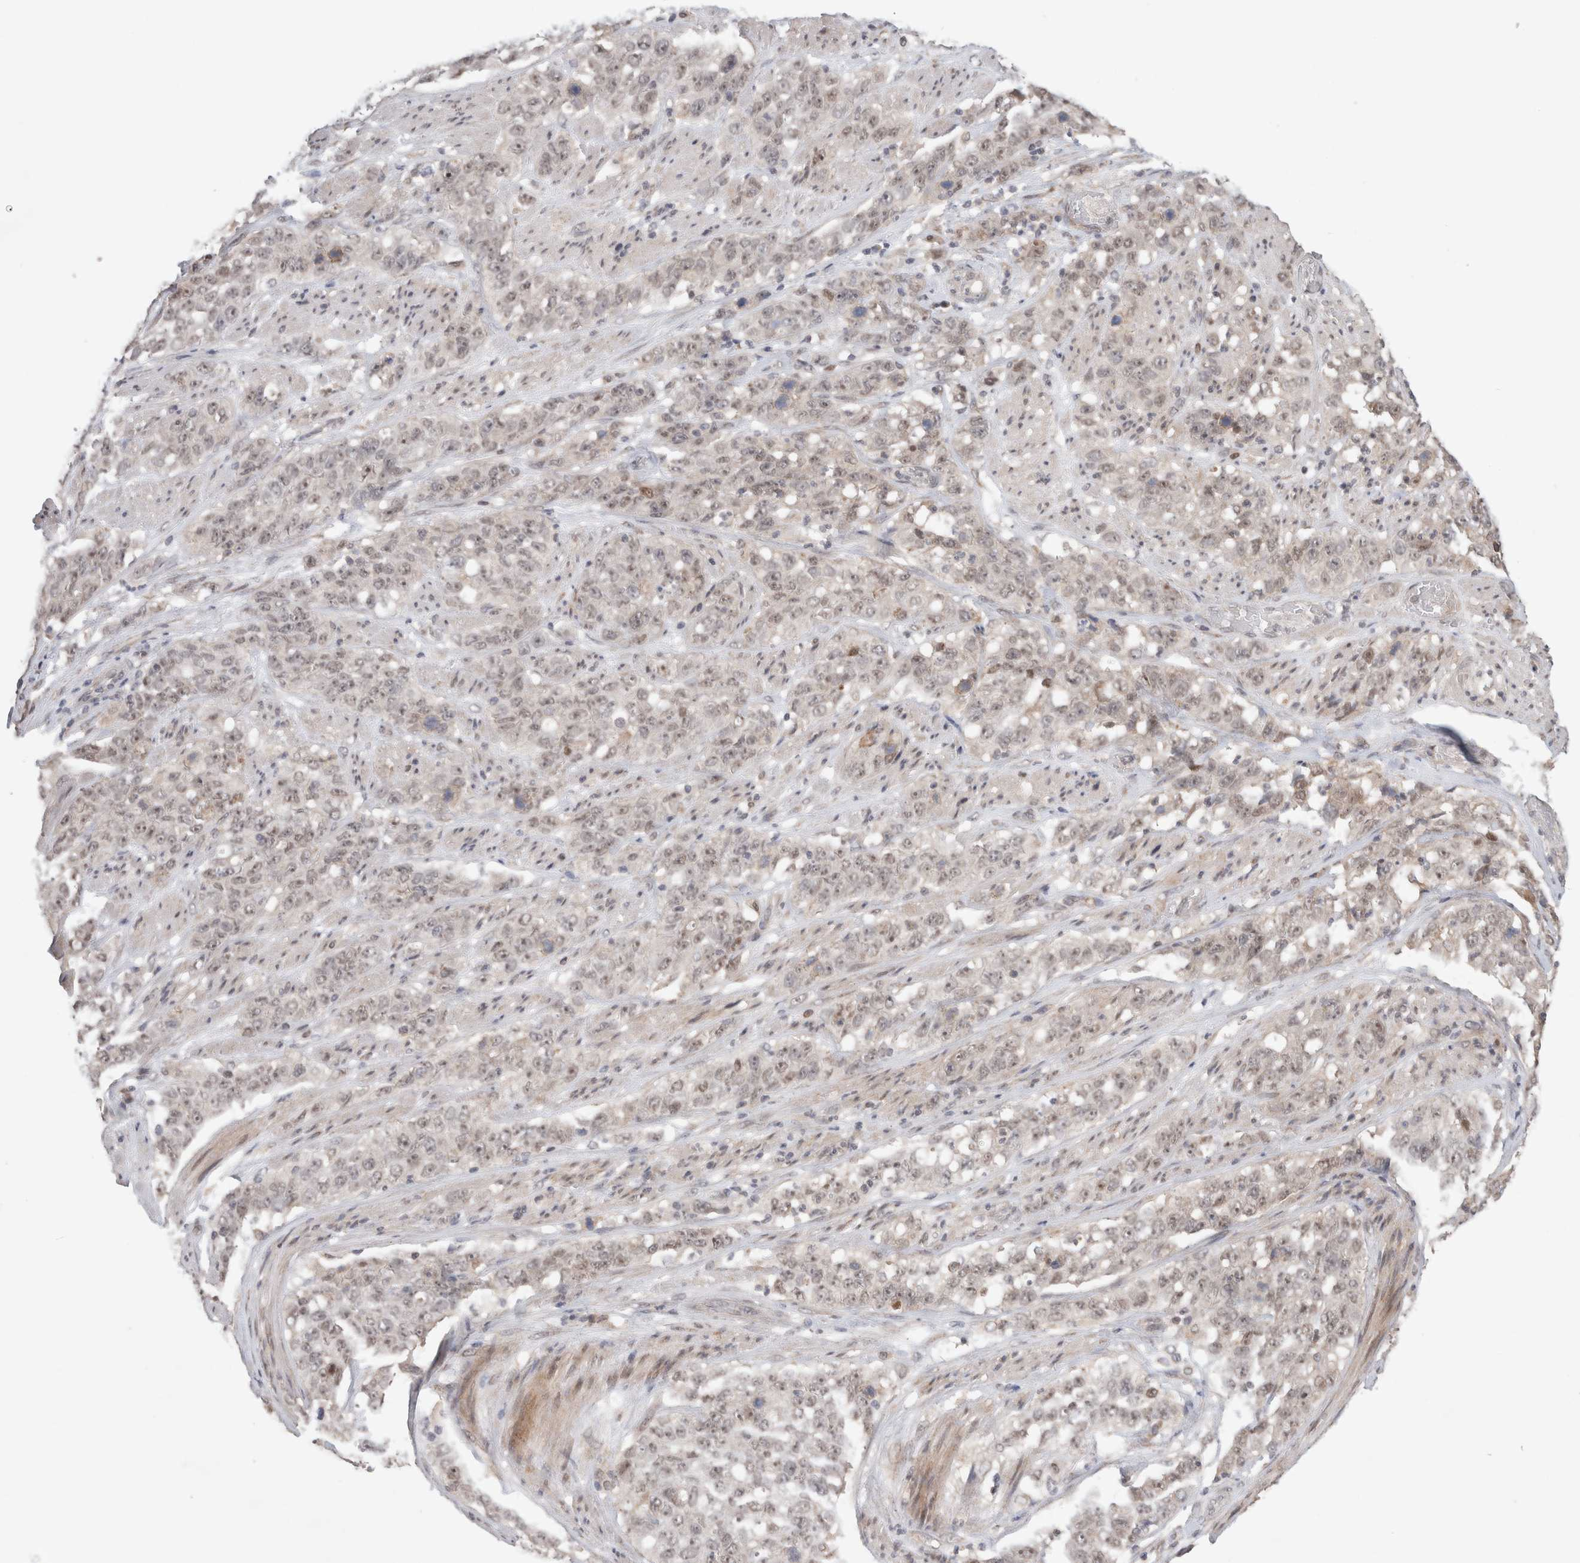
{"staining": {"intensity": "weak", "quantity": ">75%", "location": "cytoplasmic/membranous,nuclear"}, "tissue": "stomach cancer", "cell_type": "Tumor cells", "image_type": "cancer", "snomed": [{"axis": "morphology", "description": "Adenocarcinoma, NOS"}, {"axis": "topography", "description": "Stomach"}], "caption": "This photomicrograph exhibits immunohistochemistry (IHC) staining of human stomach cancer (adenocarcinoma), with low weak cytoplasmic/membranous and nuclear staining in approximately >75% of tumor cells.", "gene": "SYDE2", "patient": {"sex": "male", "age": 48}}